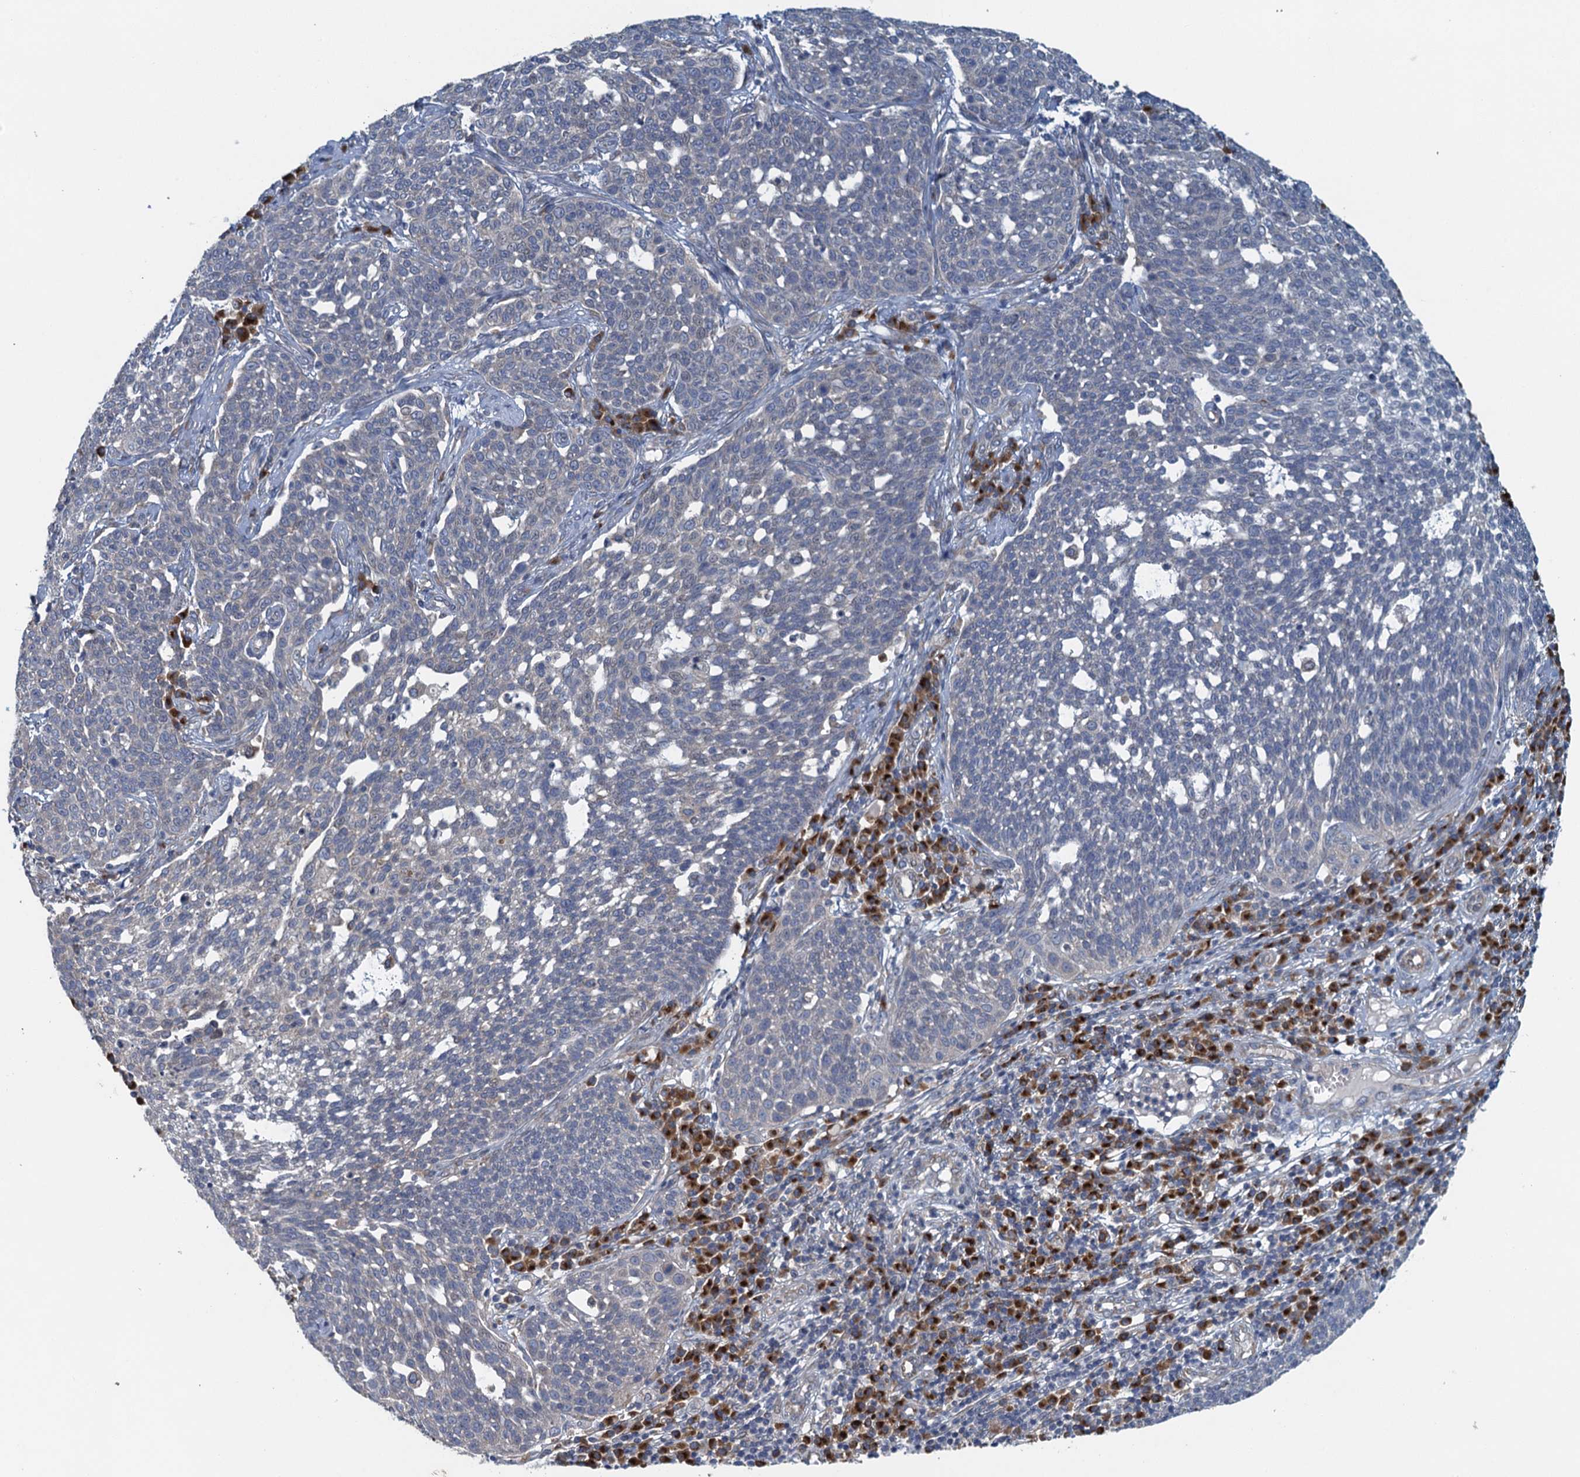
{"staining": {"intensity": "negative", "quantity": "none", "location": "none"}, "tissue": "cervical cancer", "cell_type": "Tumor cells", "image_type": "cancer", "snomed": [{"axis": "morphology", "description": "Squamous cell carcinoma, NOS"}, {"axis": "topography", "description": "Cervix"}], "caption": "A micrograph of cervical cancer (squamous cell carcinoma) stained for a protein exhibits no brown staining in tumor cells. (DAB IHC visualized using brightfield microscopy, high magnification).", "gene": "ALG2", "patient": {"sex": "female", "age": 34}}